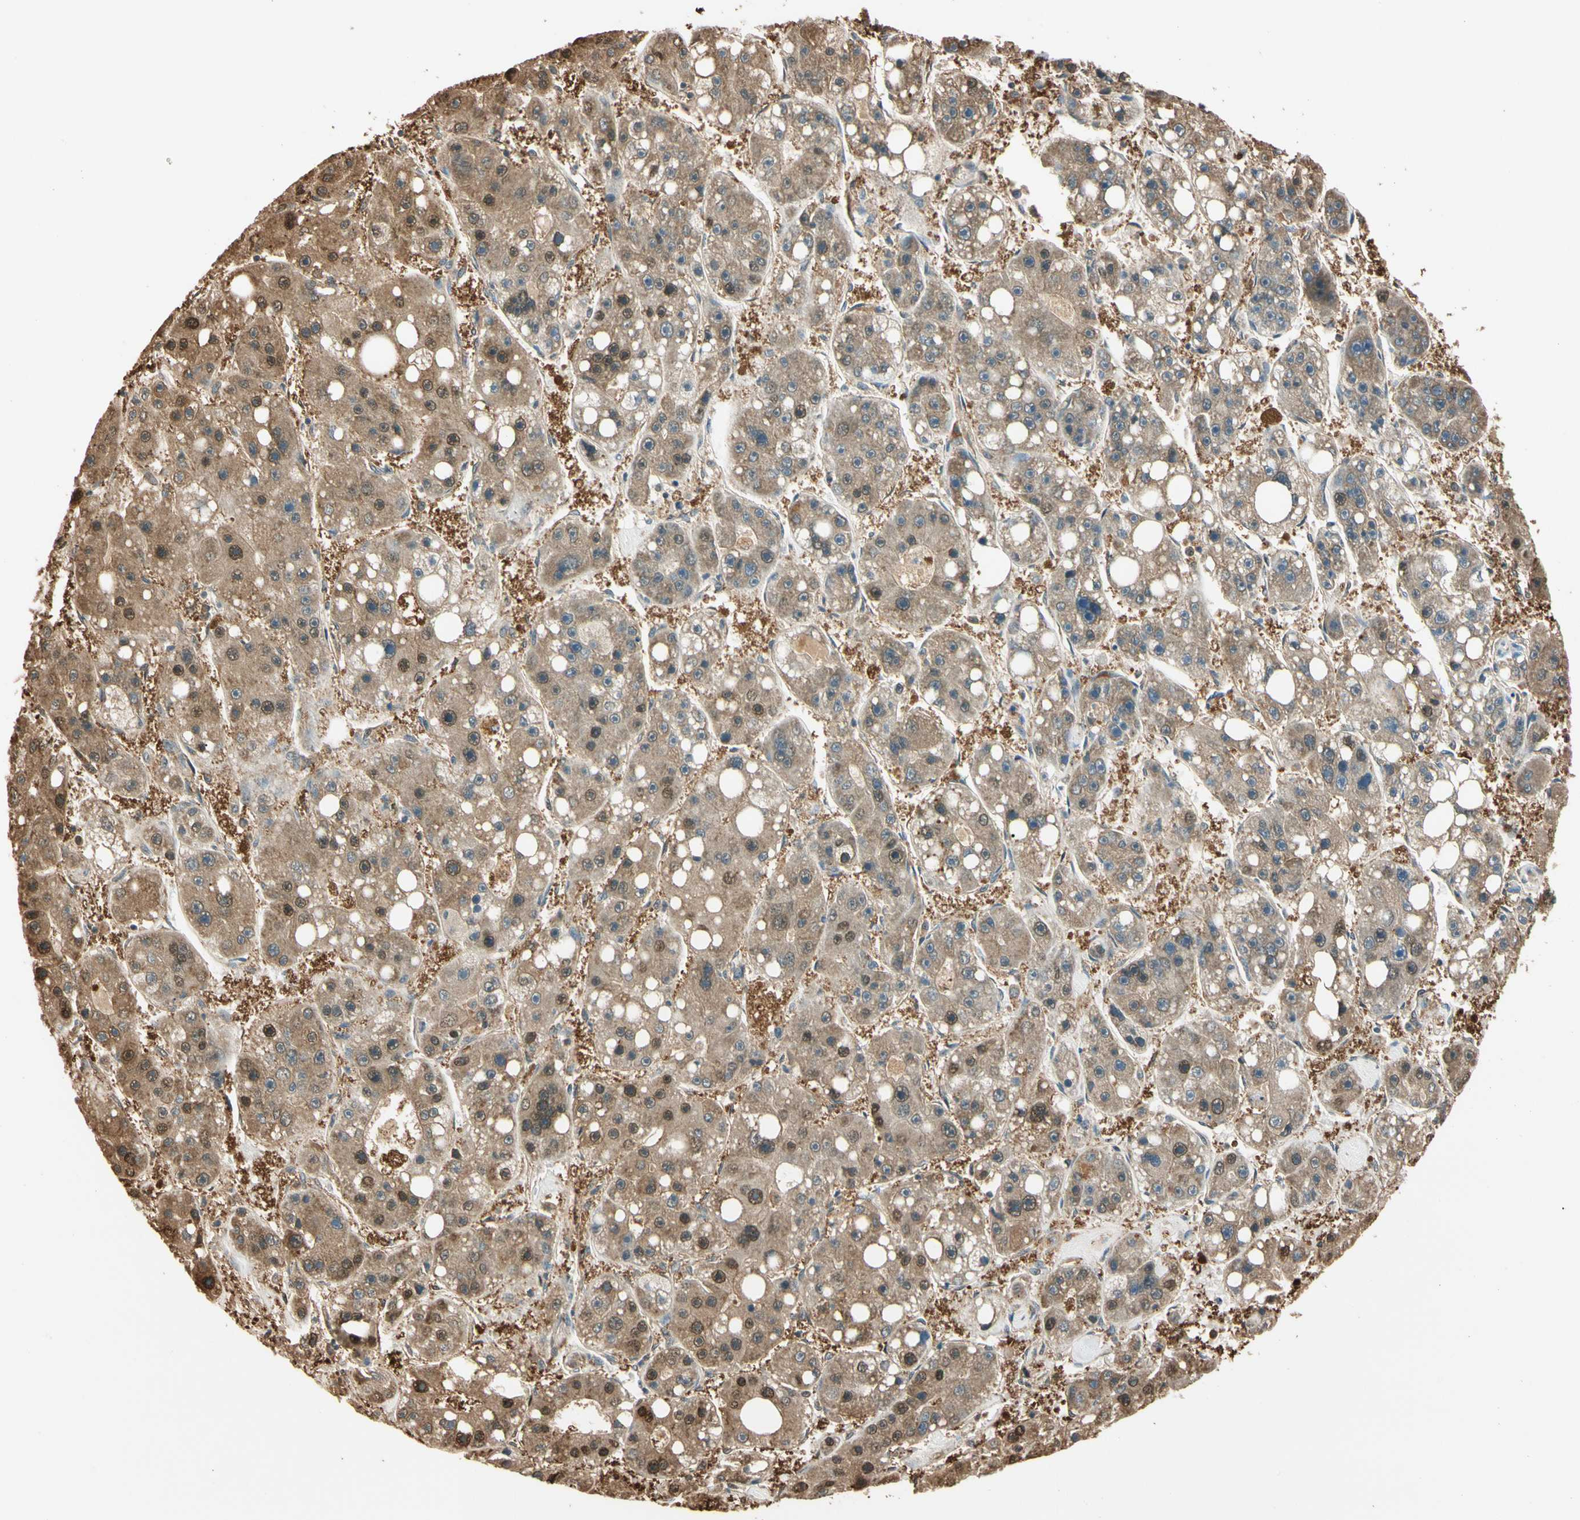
{"staining": {"intensity": "weak", "quantity": ">75%", "location": "cytoplasmic/membranous,nuclear"}, "tissue": "liver cancer", "cell_type": "Tumor cells", "image_type": "cancer", "snomed": [{"axis": "morphology", "description": "Carcinoma, Hepatocellular, NOS"}, {"axis": "topography", "description": "Liver"}], "caption": "Immunohistochemistry (IHC) image of neoplastic tissue: human liver cancer (hepatocellular carcinoma) stained using IHC shows low levels of weak protein expression localized specifically in the cytoplasmic/membranous and nuclear of tumor cells, appearing as a cytoplasmic/membranous and nuclear brown color.", "gene": "PNCK", "patient": {"sex": "female", "age": 61}}